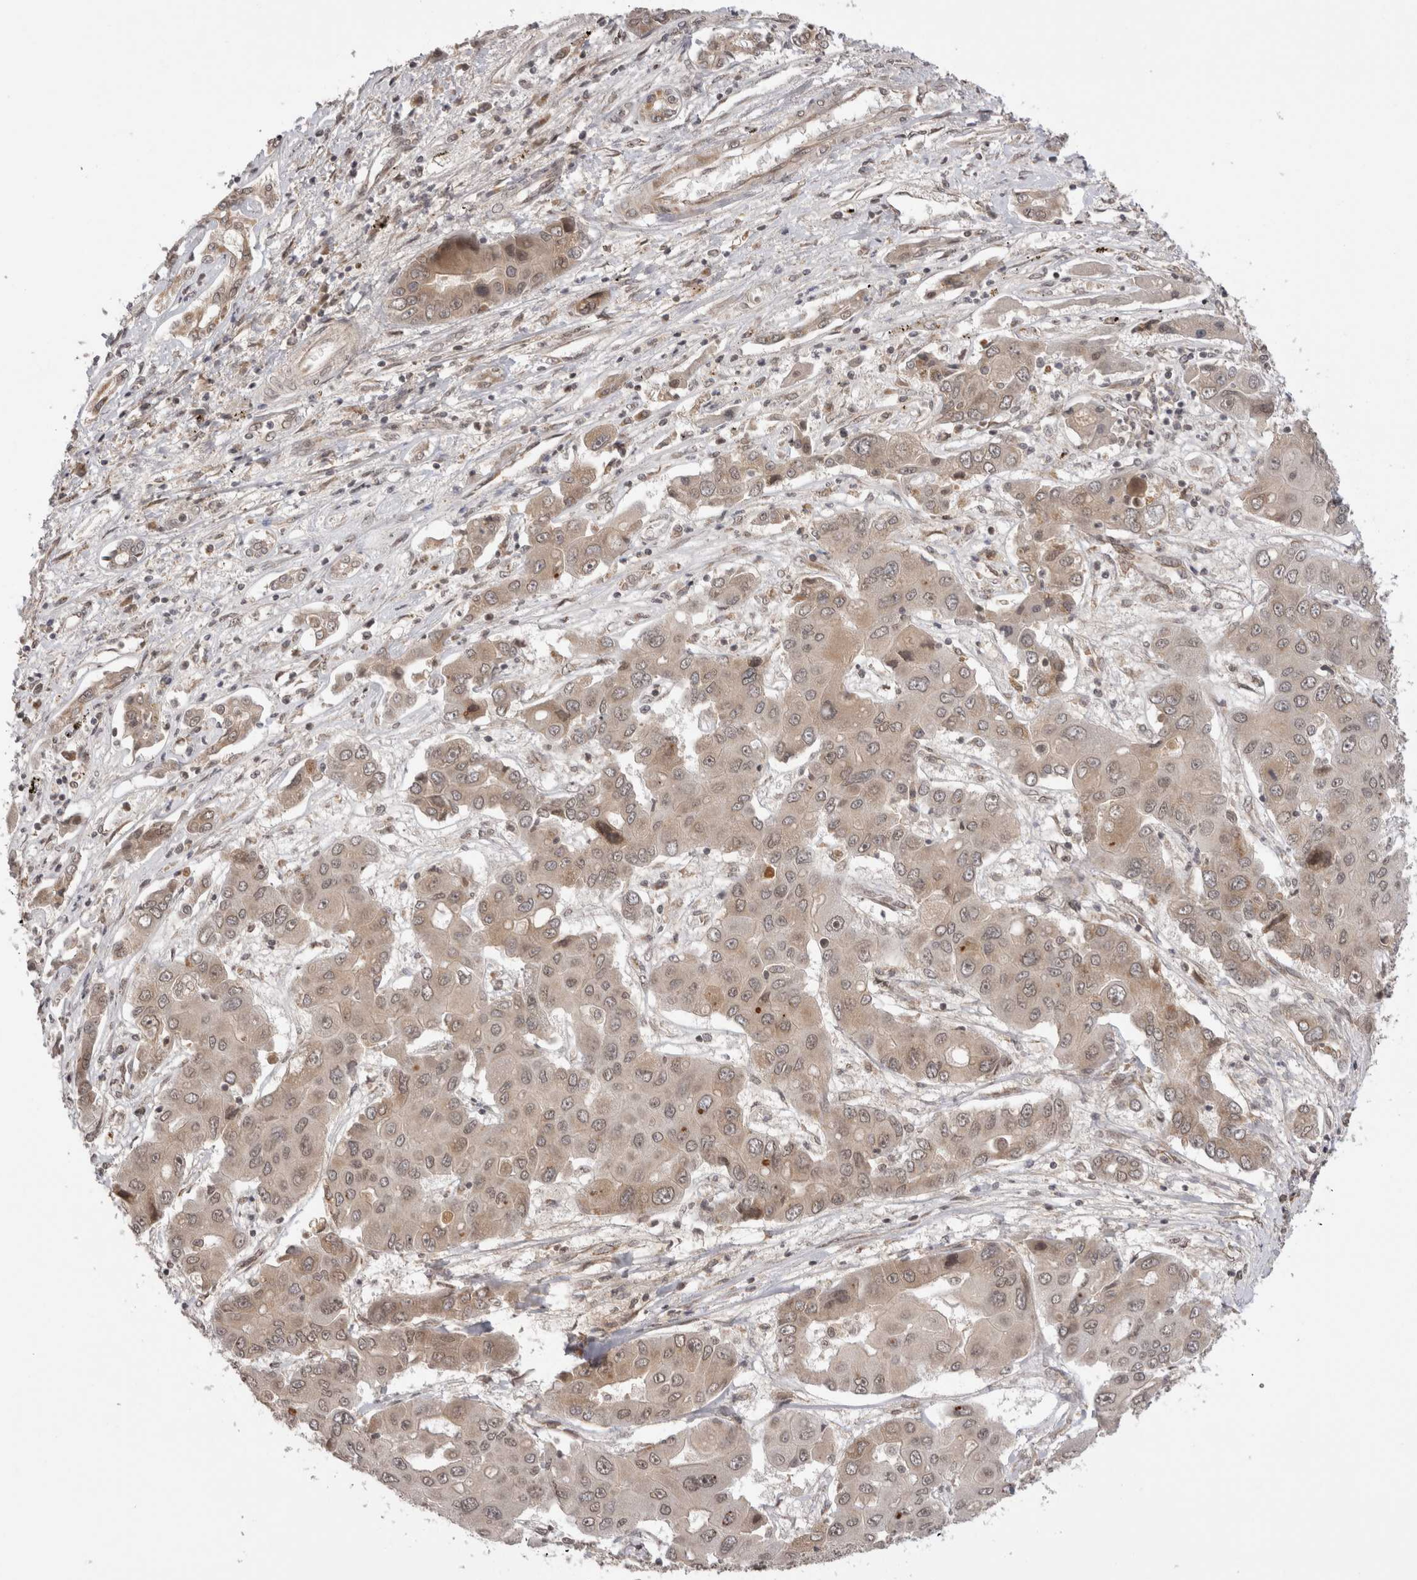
{"staining": {"intensity": "moderate", "quantity": "<25%", "location": "cytoplasmic/membranous,nuclear"}, "tissue": "liver cancer", "cell_type": "Tumor cells", "image_type": "cancer", "snomed": [{"axis": "morphology", "description": "Cholangiocarcinoma"}, {"axis": "topography", "description": "Liver"}], "caption": "IHC (DAB) staining of human liver cholangiocarcinoma displays moderate cytoplasmic/membranous and nuclear protein positivity in approximately <25% of tumor cells. (DAB (3,3'-diaminobenzidine) IHC, brown staining for protein, blue staining for nuclei).", "gene": "TMEM65", "patient": {"sex": "male", "age": 67}}